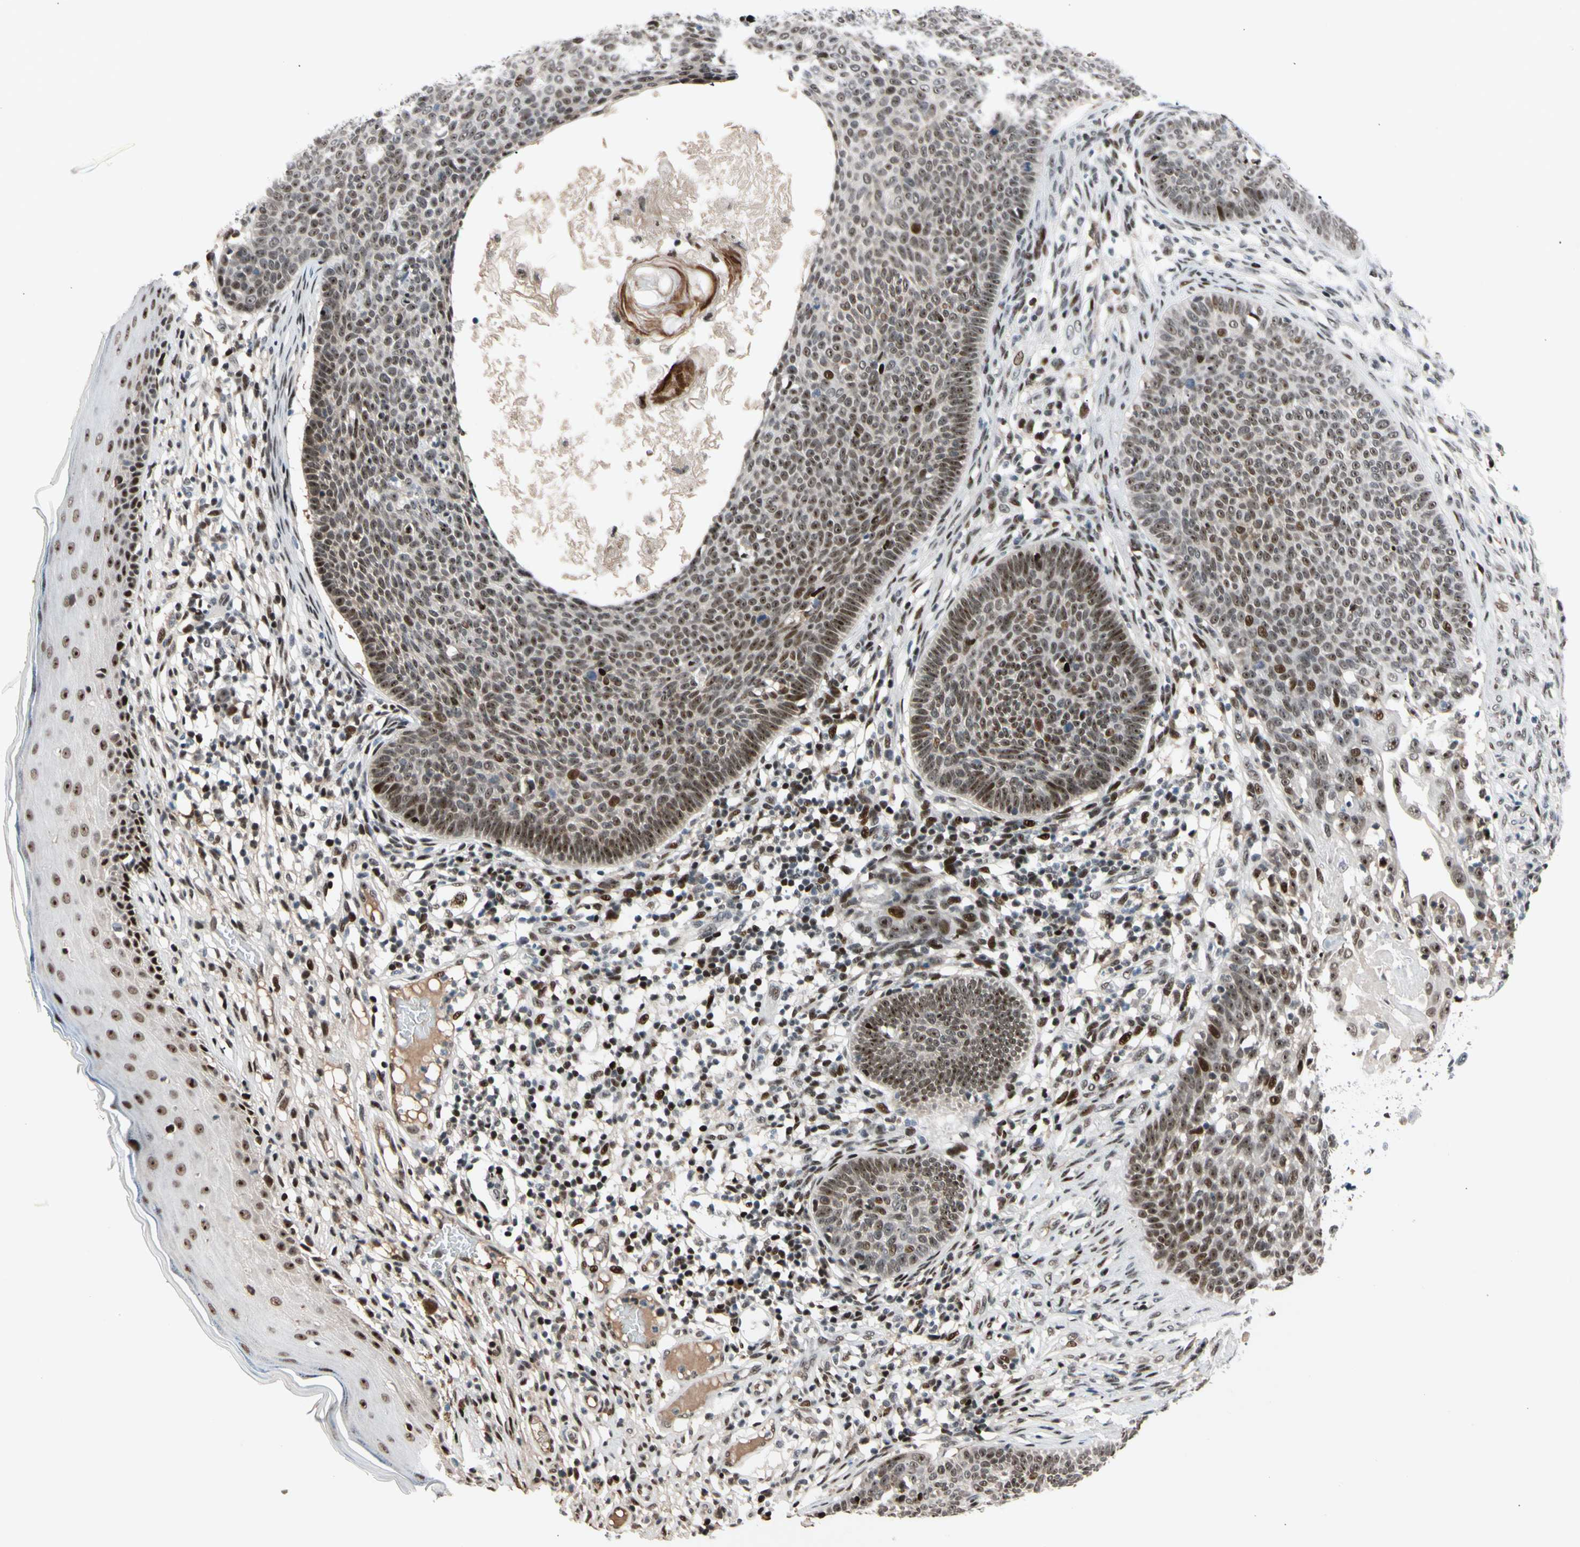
{"staining": {"intensity": "moderate", "quantity": ">75%", "location": "nuclear"}, "tissue": "skin cancer", "cell_type": "Tumor cells", "image_type": "cancer", "snomed": [{"axis": "morphology", "description": "Normal tissue, NOS"}, {"axis": "morphology", "description": "Basal cell carcinoma"}, {"axis": "topography", "description": "Skin"}], "caption": "A photomicrograph of human skin cancer (basal cell carcinoma) stained for a protein reveals moderate nuclear brown staining in tumor cells.", "gene": "FOXO3", "patient": {"sex": "male", "age": 87}}